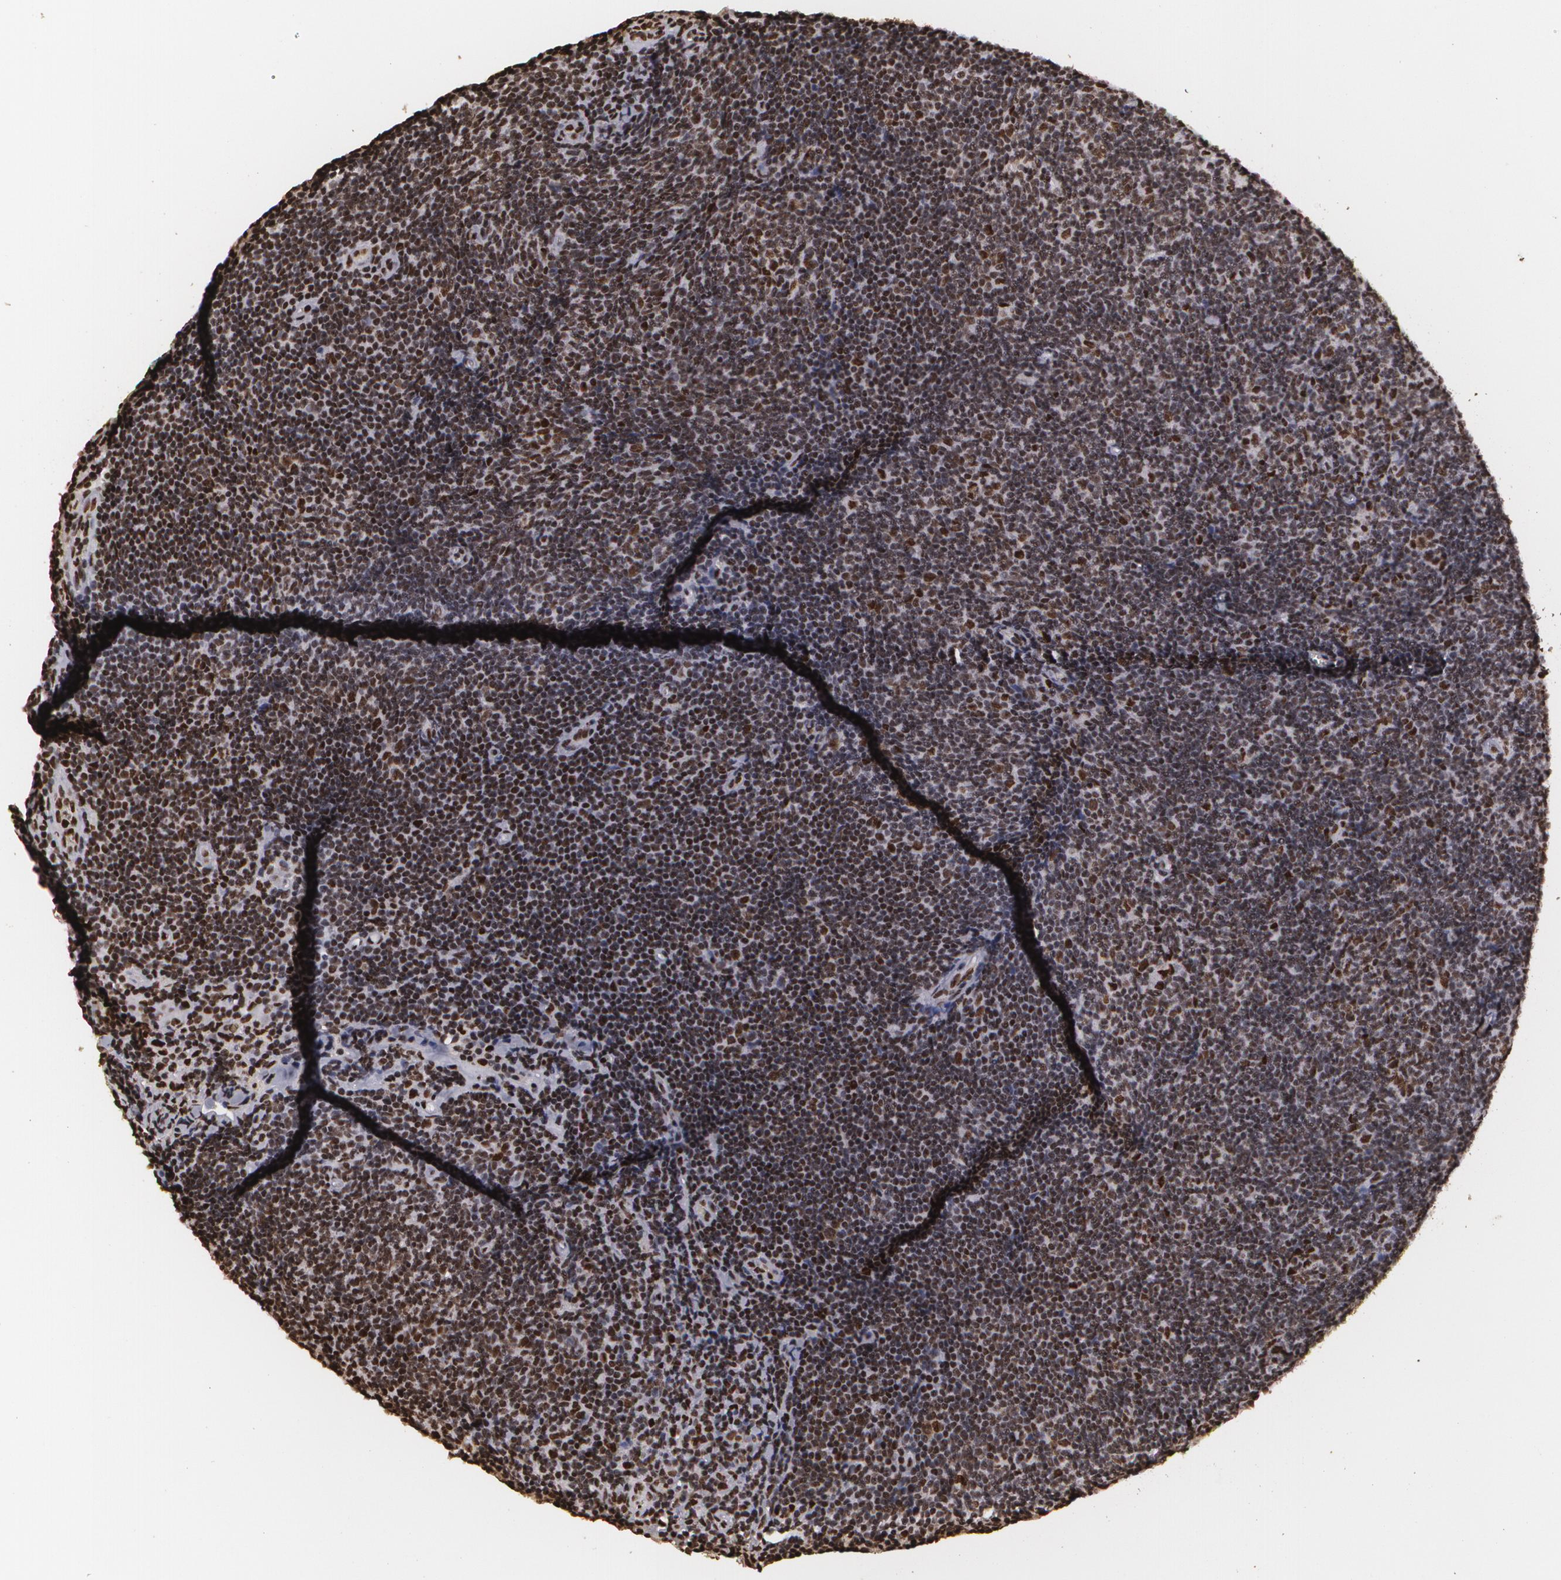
{"staining": {"intensity": "strong", "quantity": ">75%", "location": "nuclear"}, "tissue": "lymphoma", "cell_type": "Tumor cells", "image_type": "cancer", "snomed": [{"axis": "morphology", "description": "Malignant lymphoma, non-Hodgkin's type, Low grade"}, {"axis": "topography", "description": "Lymph node"}], "caption": "Strong nuclear staining for a protein is seen in approximately >75% of tumor cells of low-grade malignant lymphoma, non-Hodgkin's type using IHC.", "gene": "RCOR1", "patient": {"sex": "male", "age": 49}}